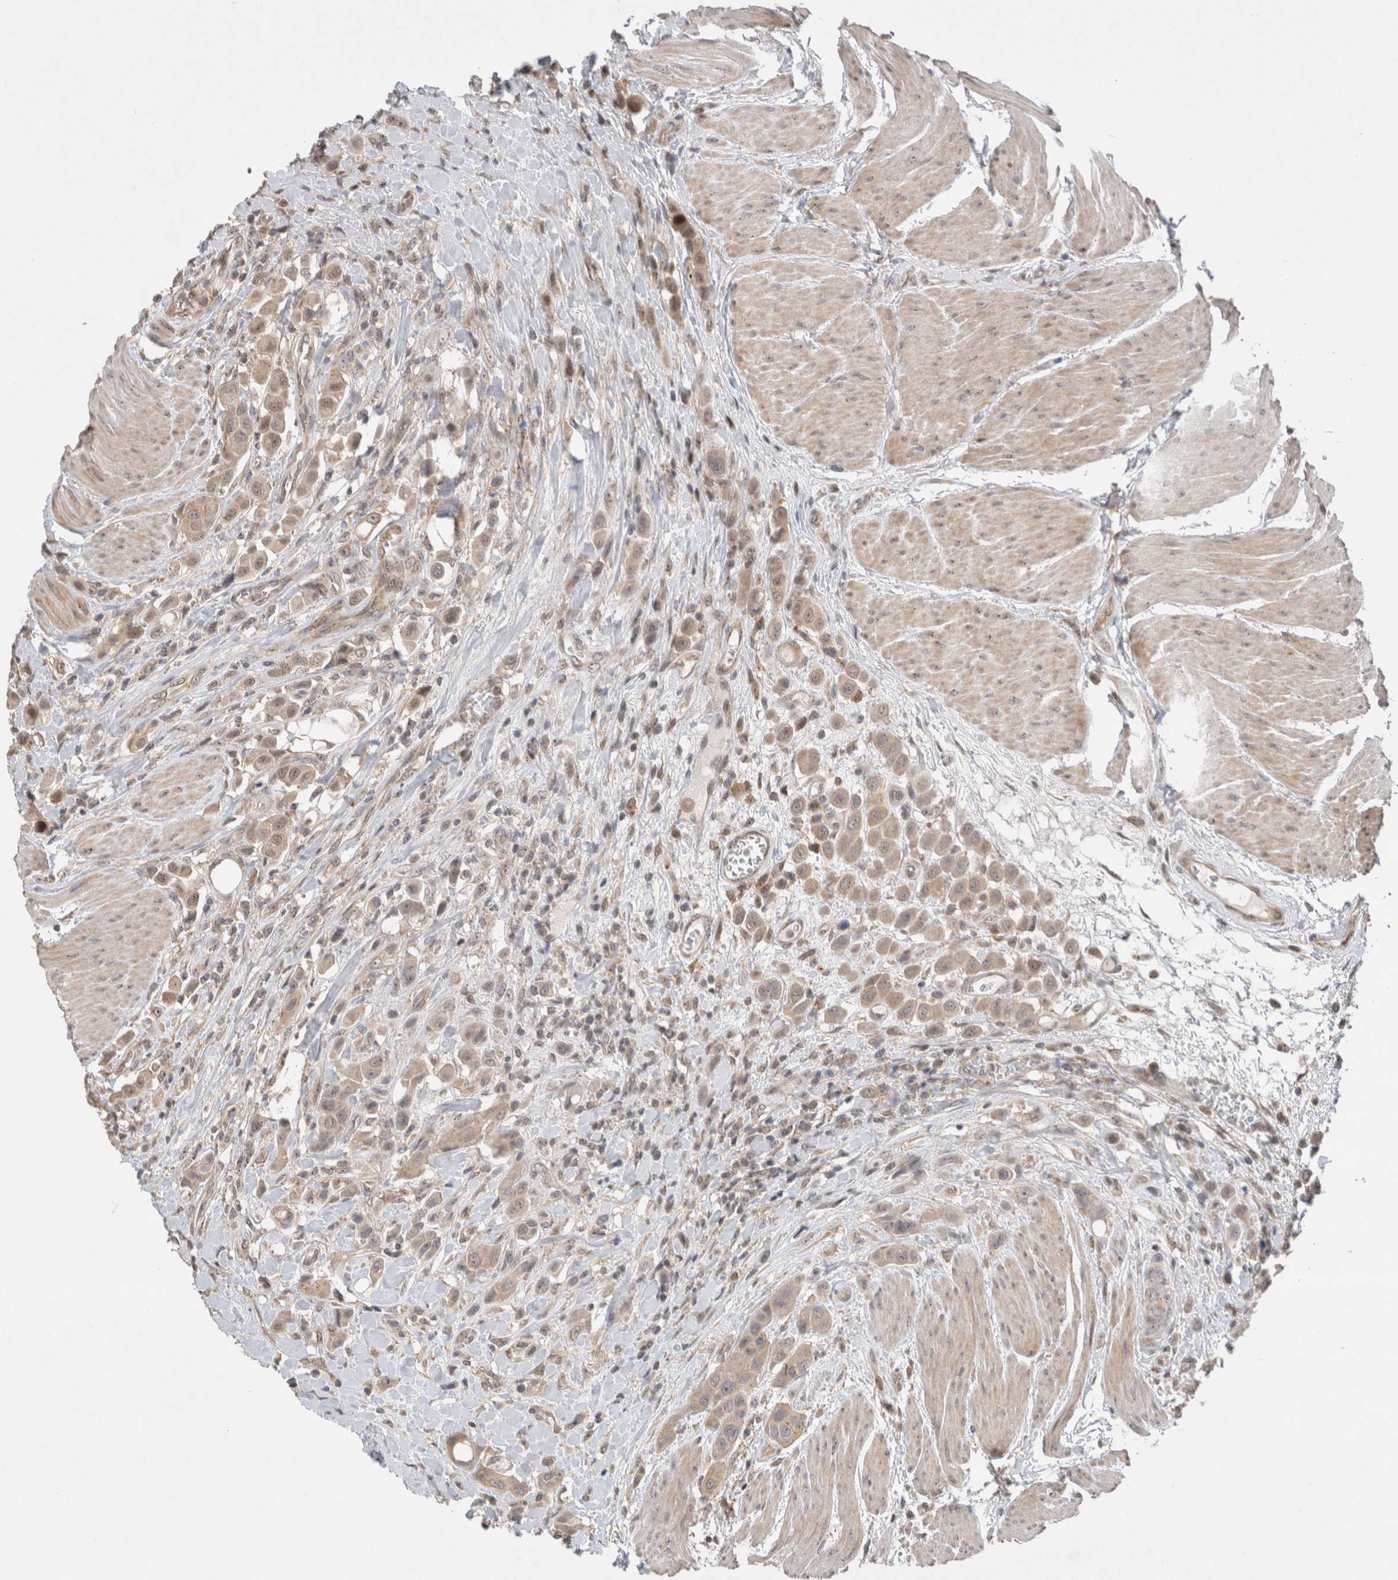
{"staining": {"intensity": "weak", "quantity": "<25%", "location": "cytoplasmic/membranous,nuclear"}, "tissue": "urothelial cancer", "cell_type": "Tumor cells", "image_type": "cancer", "snomed": [{"axis": "morphology", "description": "Urothelial carcinoma, High grade"}, {"axis": "topography", "description": "Urinary bladder"}], "caption": "DAB immunohistochemical staining of human urothelial cancer demonstrates no significant expression in tumor cells.", "gene": "SLC29A1", "patient": {"sex": "male", "age": 50}}